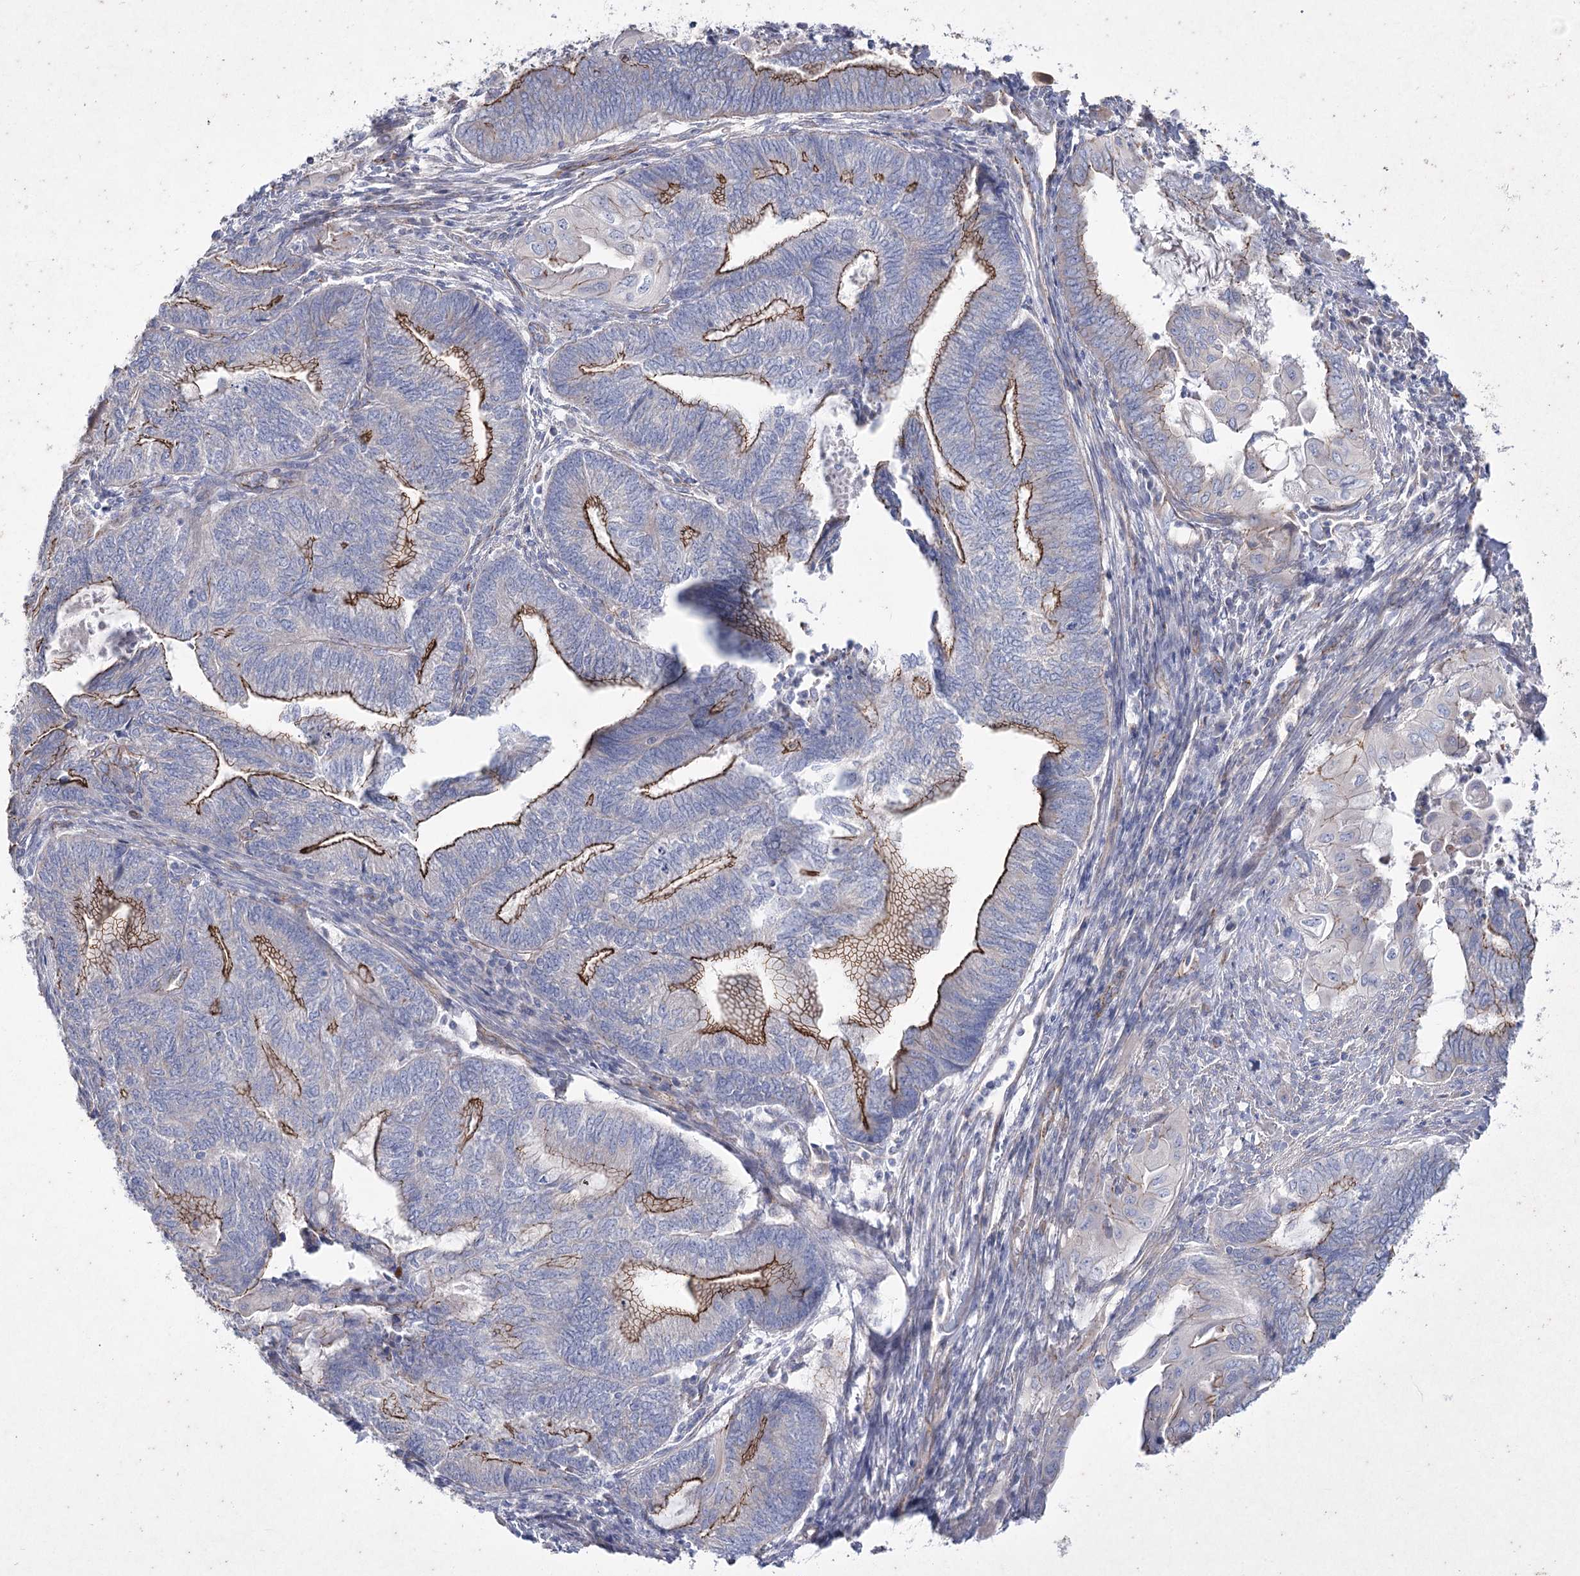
{"staining": {"intensity": "moderate", "quantity": ">75%", "location": "cytoplasmic/membranous"}, "tissue": "endometrial cancer", "cell_type": "Tumor cells", "image_type": "cancer", "snomed": [{"axis": "morphology", "description": "Adenocarcinoma, NOS"}, {"axis": "topography", "description": "Uterus"}, {"axis": "topography", "description": "Endometrium"}], "caption": "Protein expression analysis of endometrial adenocarcinoma reveals moderate cytoplasmic/membranous expression in approximately >75% of tumor cells.", "gene": "LDLRAD3", "patient": {"sex": "female", "age": 70}}